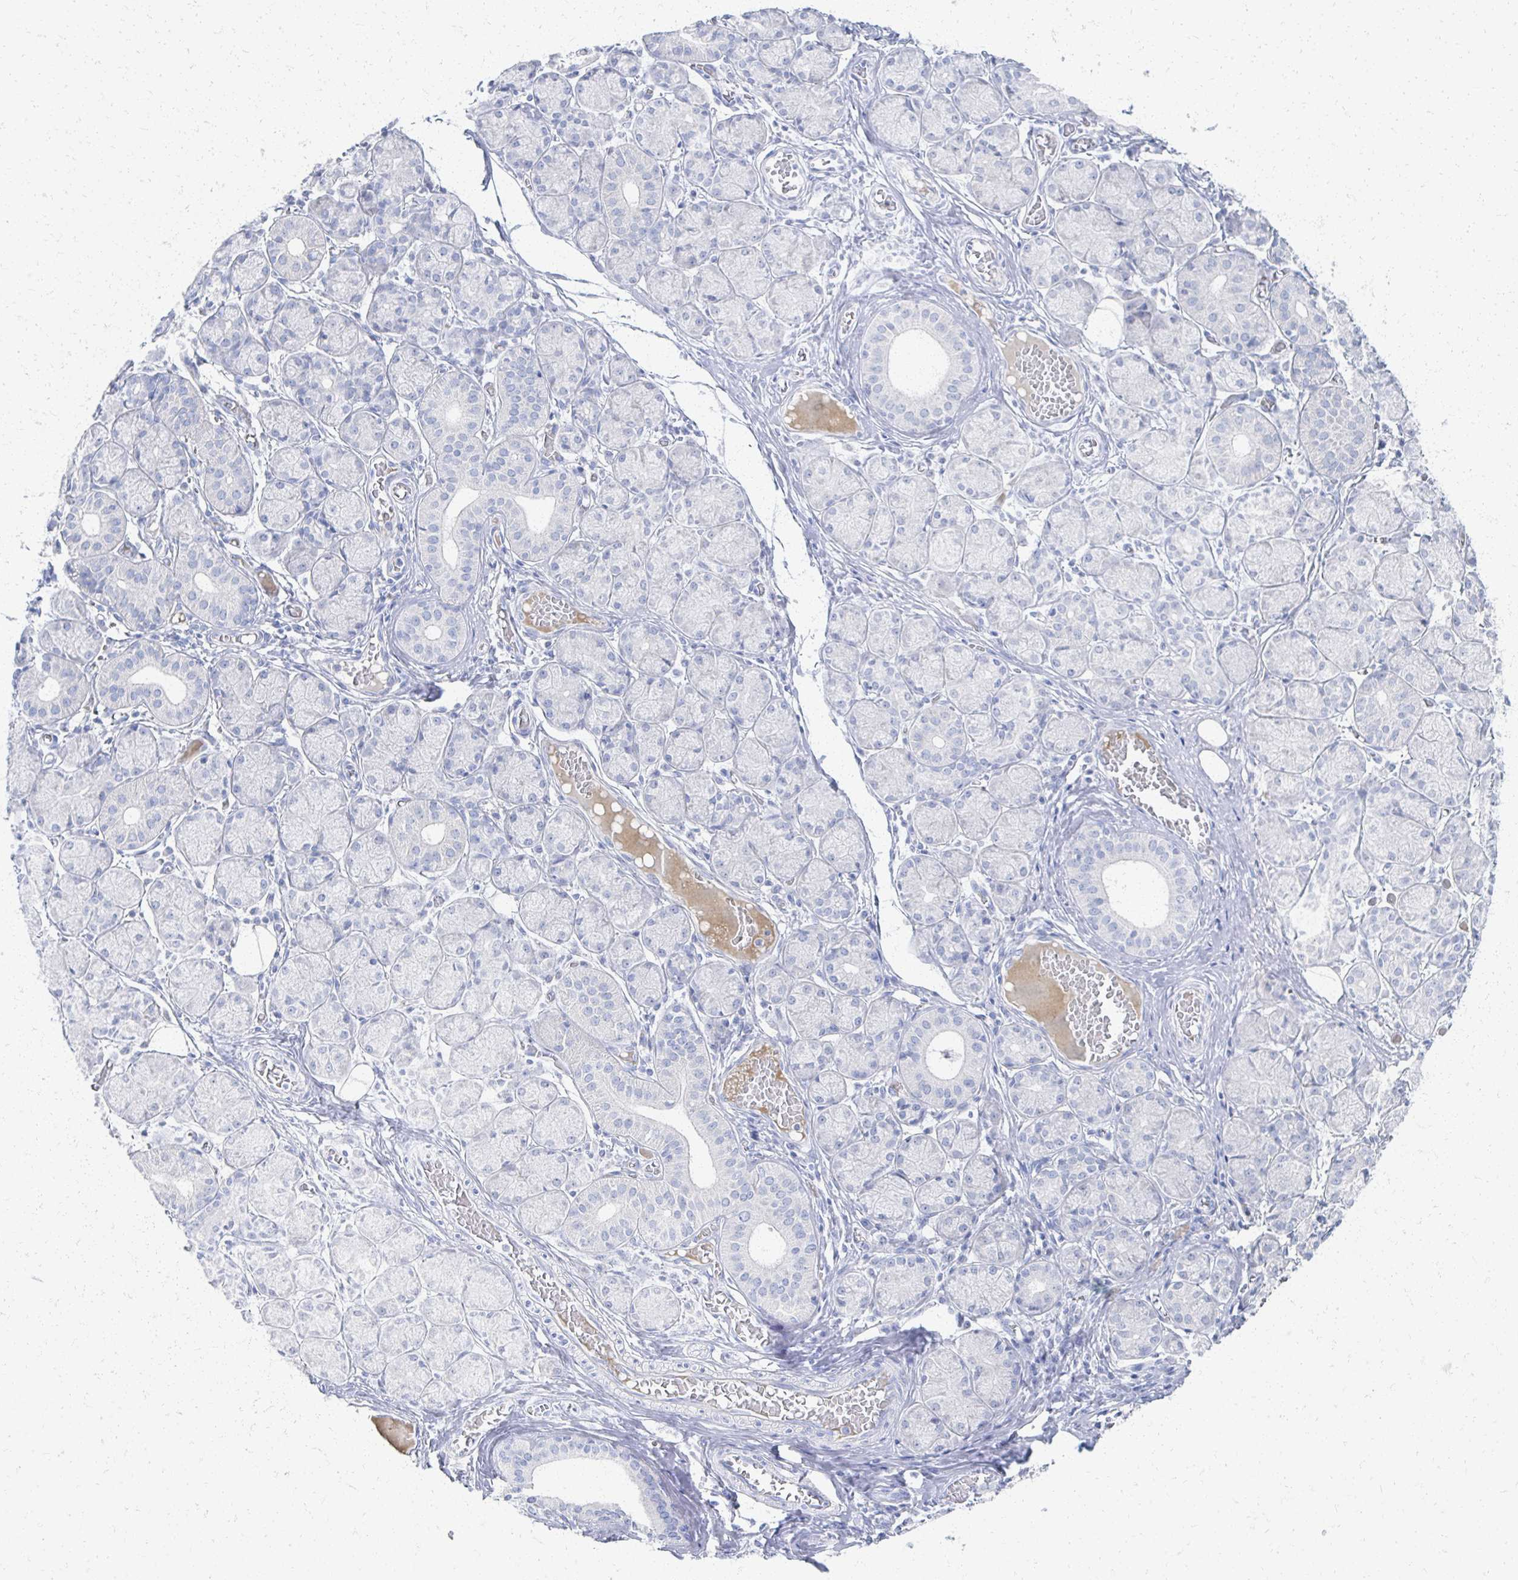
{"staining": {"intensity": "negative", "quantity": "none", "location": "none"}, "tissue": "salivary gland", "cell_type": "Glandular cells", "image_type": "normal", "snomed": [{"axis": "morphology", "description": "Normal tissue, NOS"}, {"axis": "topography", "description": "Salivary gland"}], "caption": "An image of salivary gland stained for a protein displays no brown staining in glandular cells. (DAB (3,3'-diaminobenzidine) IHC visualized using brightfield microscopy, high magnification).", "gene": "PRR20A", "patient": {"sex": "female", "age": 24}}